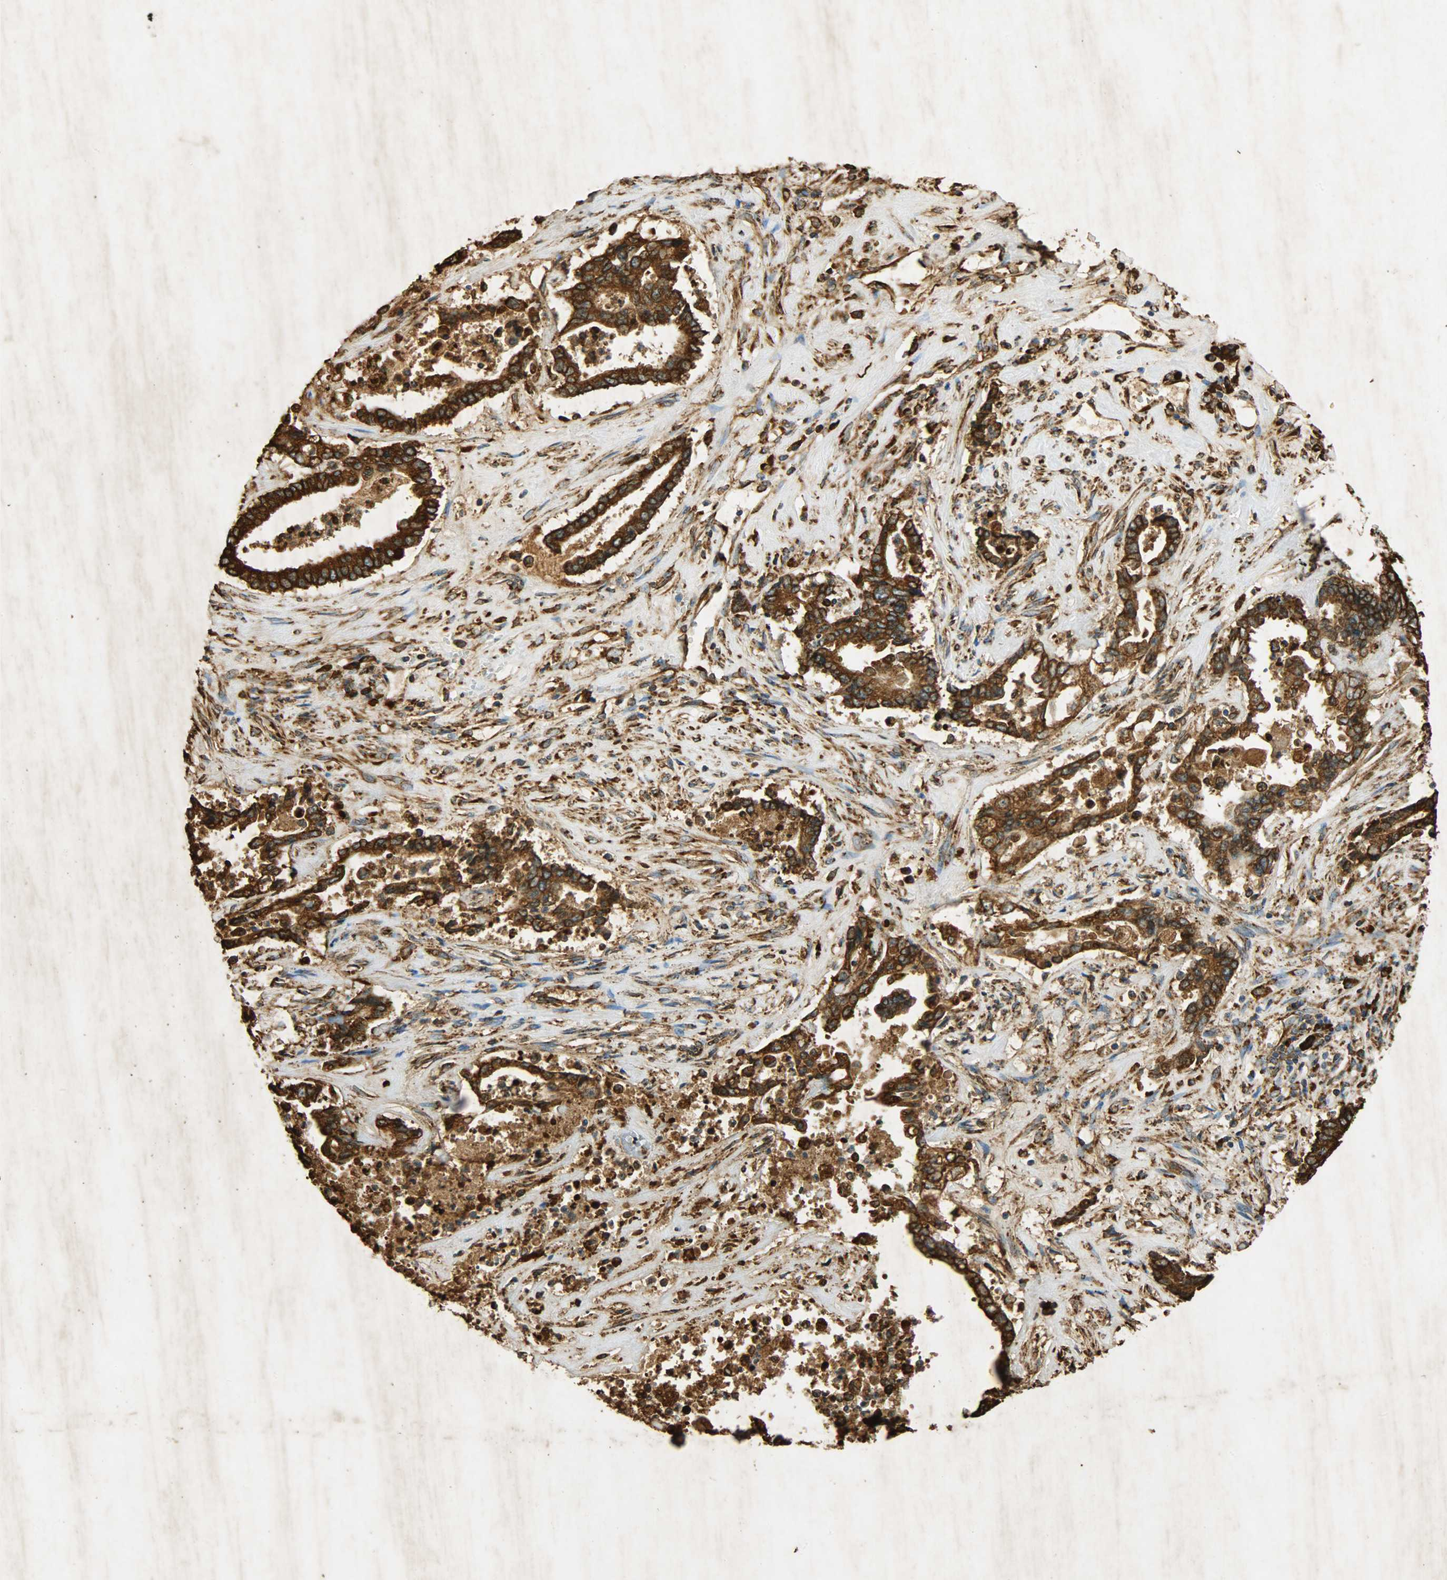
{"staining": {"intensity": "strong", "quantity": ">75%", "location": "cytoplasmic/membranous"}, "tissue": "liver cancer", "cell_type": "Tumor cells", "image_type": "cancer", "snomed": [{"axis": "morphology", "description": "Cholangiocarcinoma"}, {"axis": "topography", "description": "Liver"}], "caption": "This micrograph reveals immunohistochemistry (IHC) staining of human cholangiocarcinoma (liver), with high strong cytoplasmic/membranous positivity in approximately >75% of tumor cells.", "gene": "HSP90B1", "patient": {"sex": "male", "age": 57}}